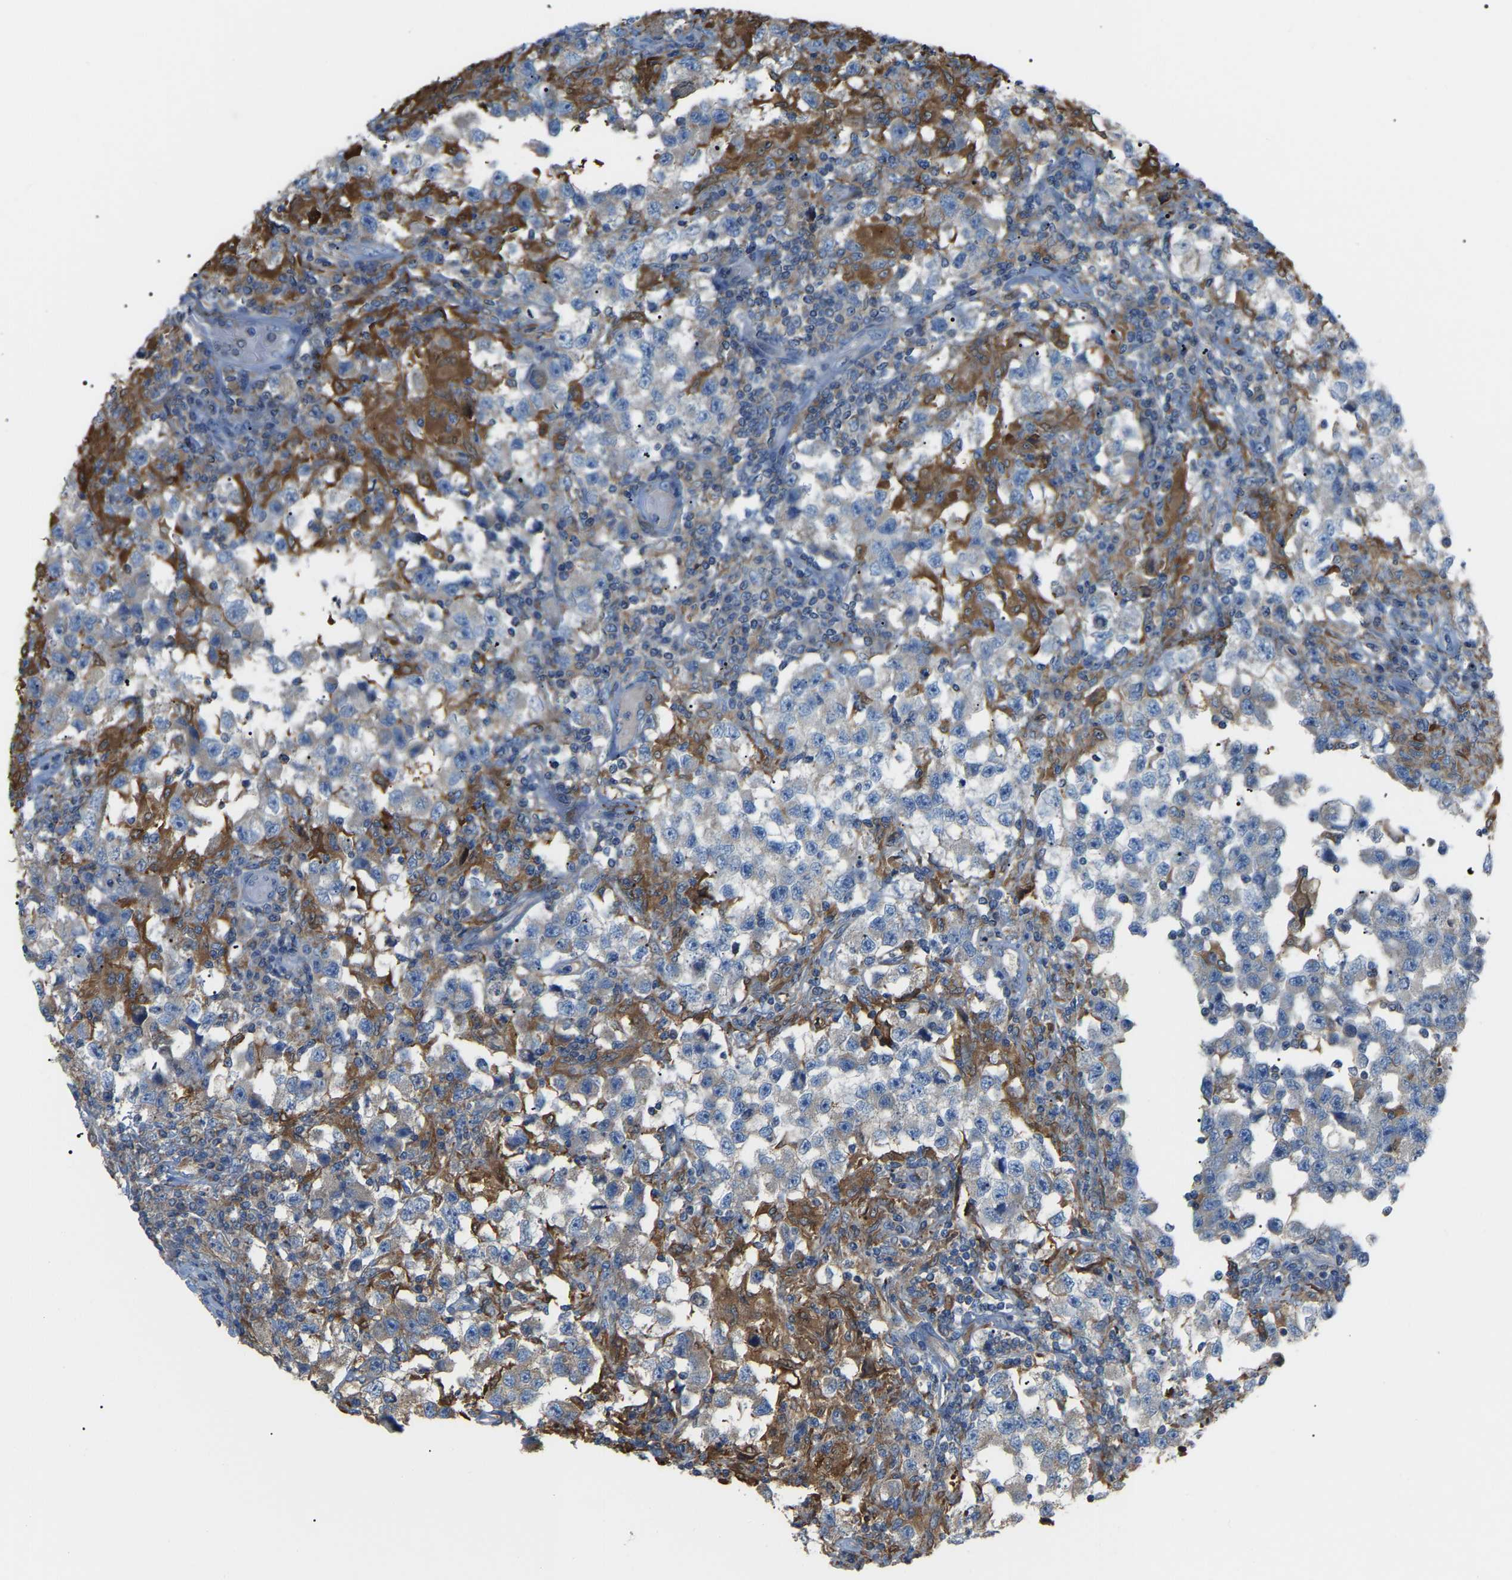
{"staining": {"intensity": "negative", "quantity": "none", "location": "none"}, "tissue": "testis cancer", "cell_type": "Tumor cells", "image_type": "cancer", "snomed": [{"axis": "morphology", "description": "Carcinoma, Embryonal, NOS"}, {"axis": "topography", "description": "Testis"}], "caption": "This is an IHC image of testis cancer. There is no positivity in tumor cells.", "gene": "CROT", "patient": {"sex": "male", "age": 21}}